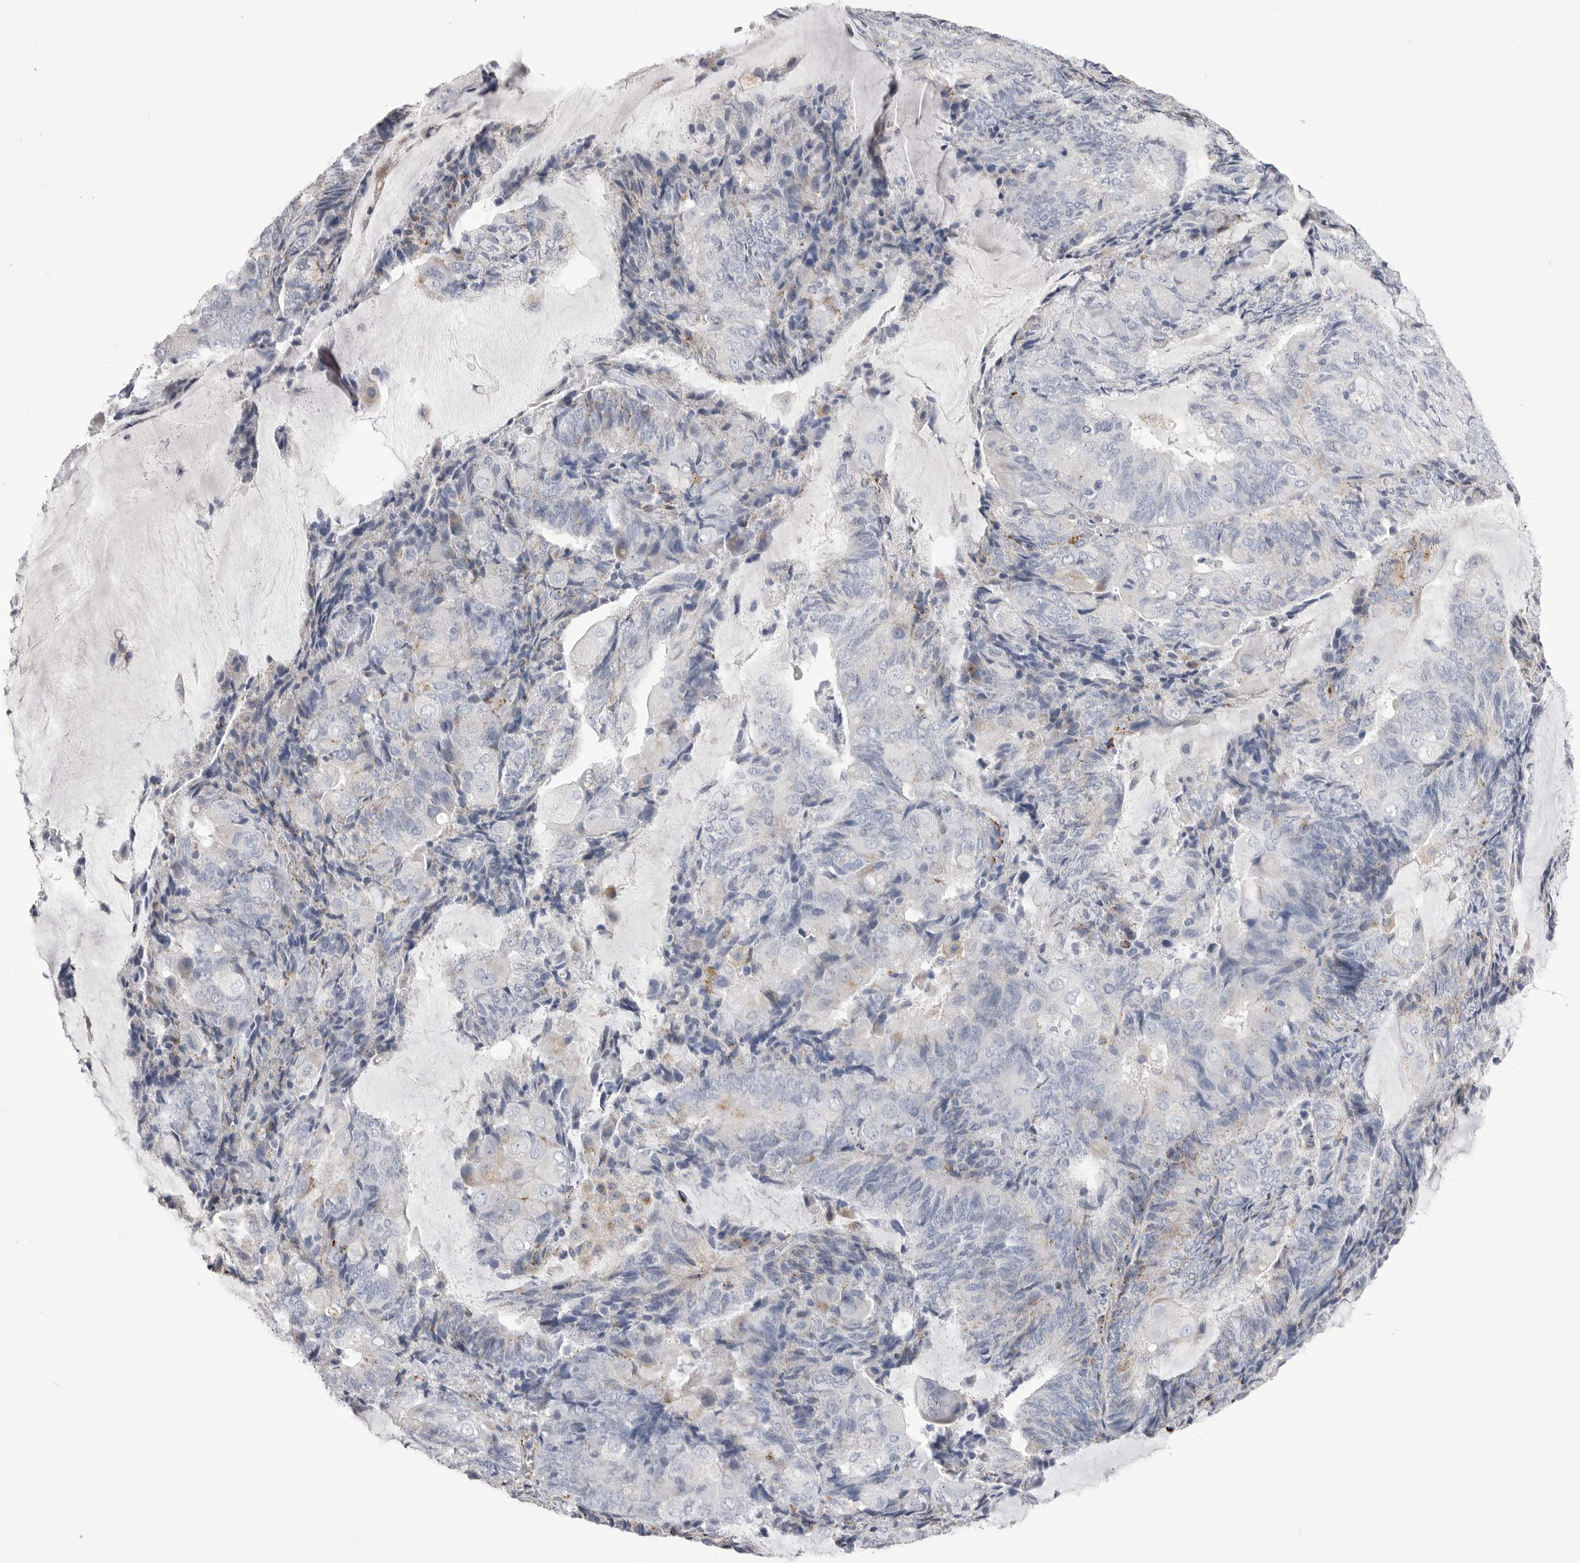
{"staining": {"intensity": "negative", "quantity": "none", "location": "none"}, "tissue": "endometrial cancer", "cell_type": "Tumor cells", "image_type": "cancer", "snomed": [{"axis": "morphology", "description": "Adenocarcinoma, NOS"}, {"axis": "topography", "description": "Endometrium"}], "caption": "This image is of adenocarcinoma (endometrial) stained with immunohistochemistry (IHC) to label a protein in brown with the nuclei are counter-stained blue. There is no staining in tumor cells. Nuclei are stained in blue.", "gene": "PSPN", "patient": {"sex": "female", "age": 81}}